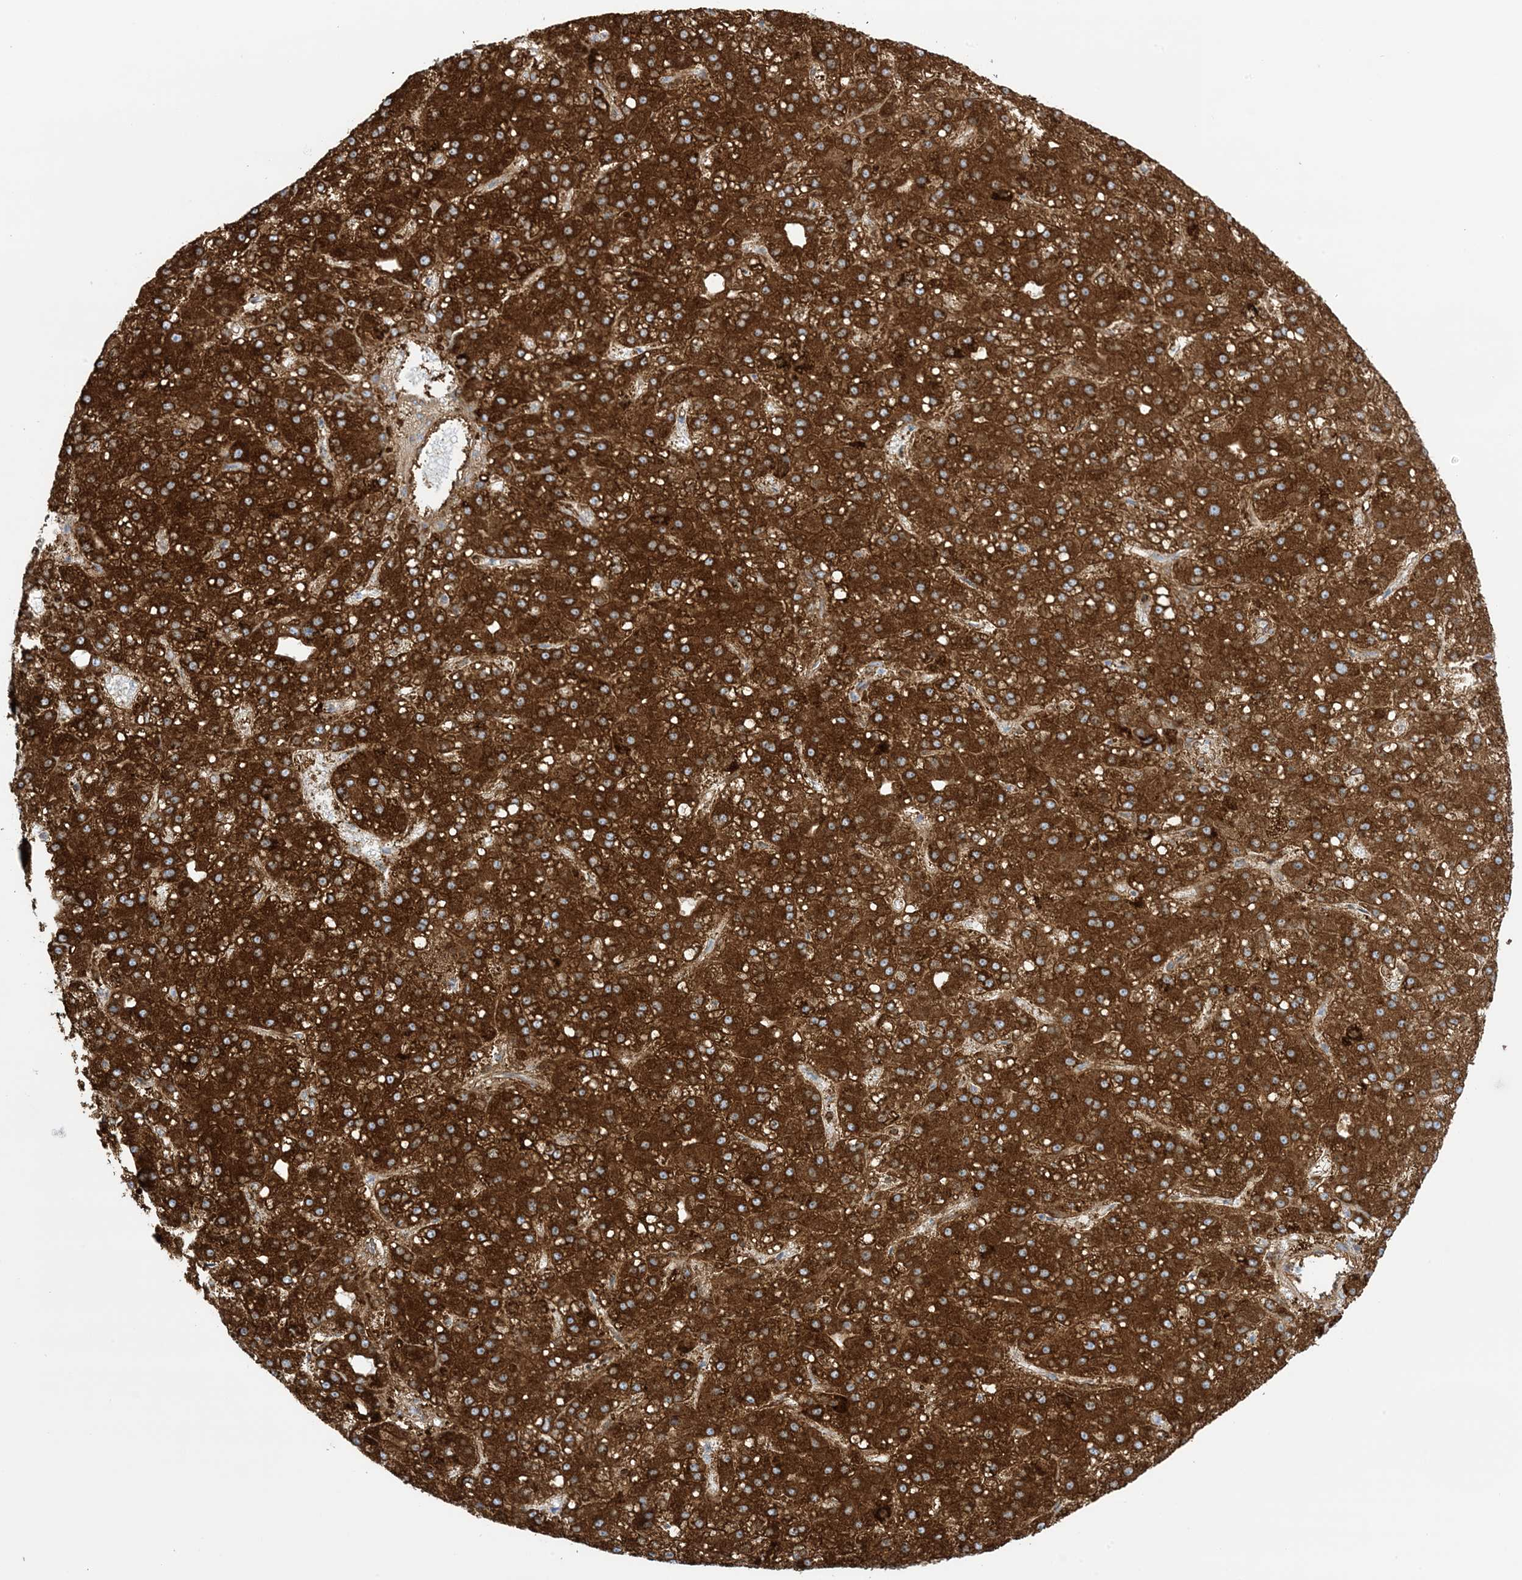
{"staining": {"intensity": "strong", "quantity": ">75%", "location": "cytoplasmic/membranous"}, "tissue": "liver cancer", "cell_type": "Tumor cells", "image_type": "cancer", "snomed": [{"axis": "morphology", "description": "Carcinoma, Hepatocellular, NOS"}, {"axis": "topography", "description": "Liver"}], "caption": "Human liver cancer (hepatocellular carcinoma) stained with a protein marker reveals strong staining in tumor cells.", "gene": "PID1", "patient": {"sex": "male", "age": 67}}